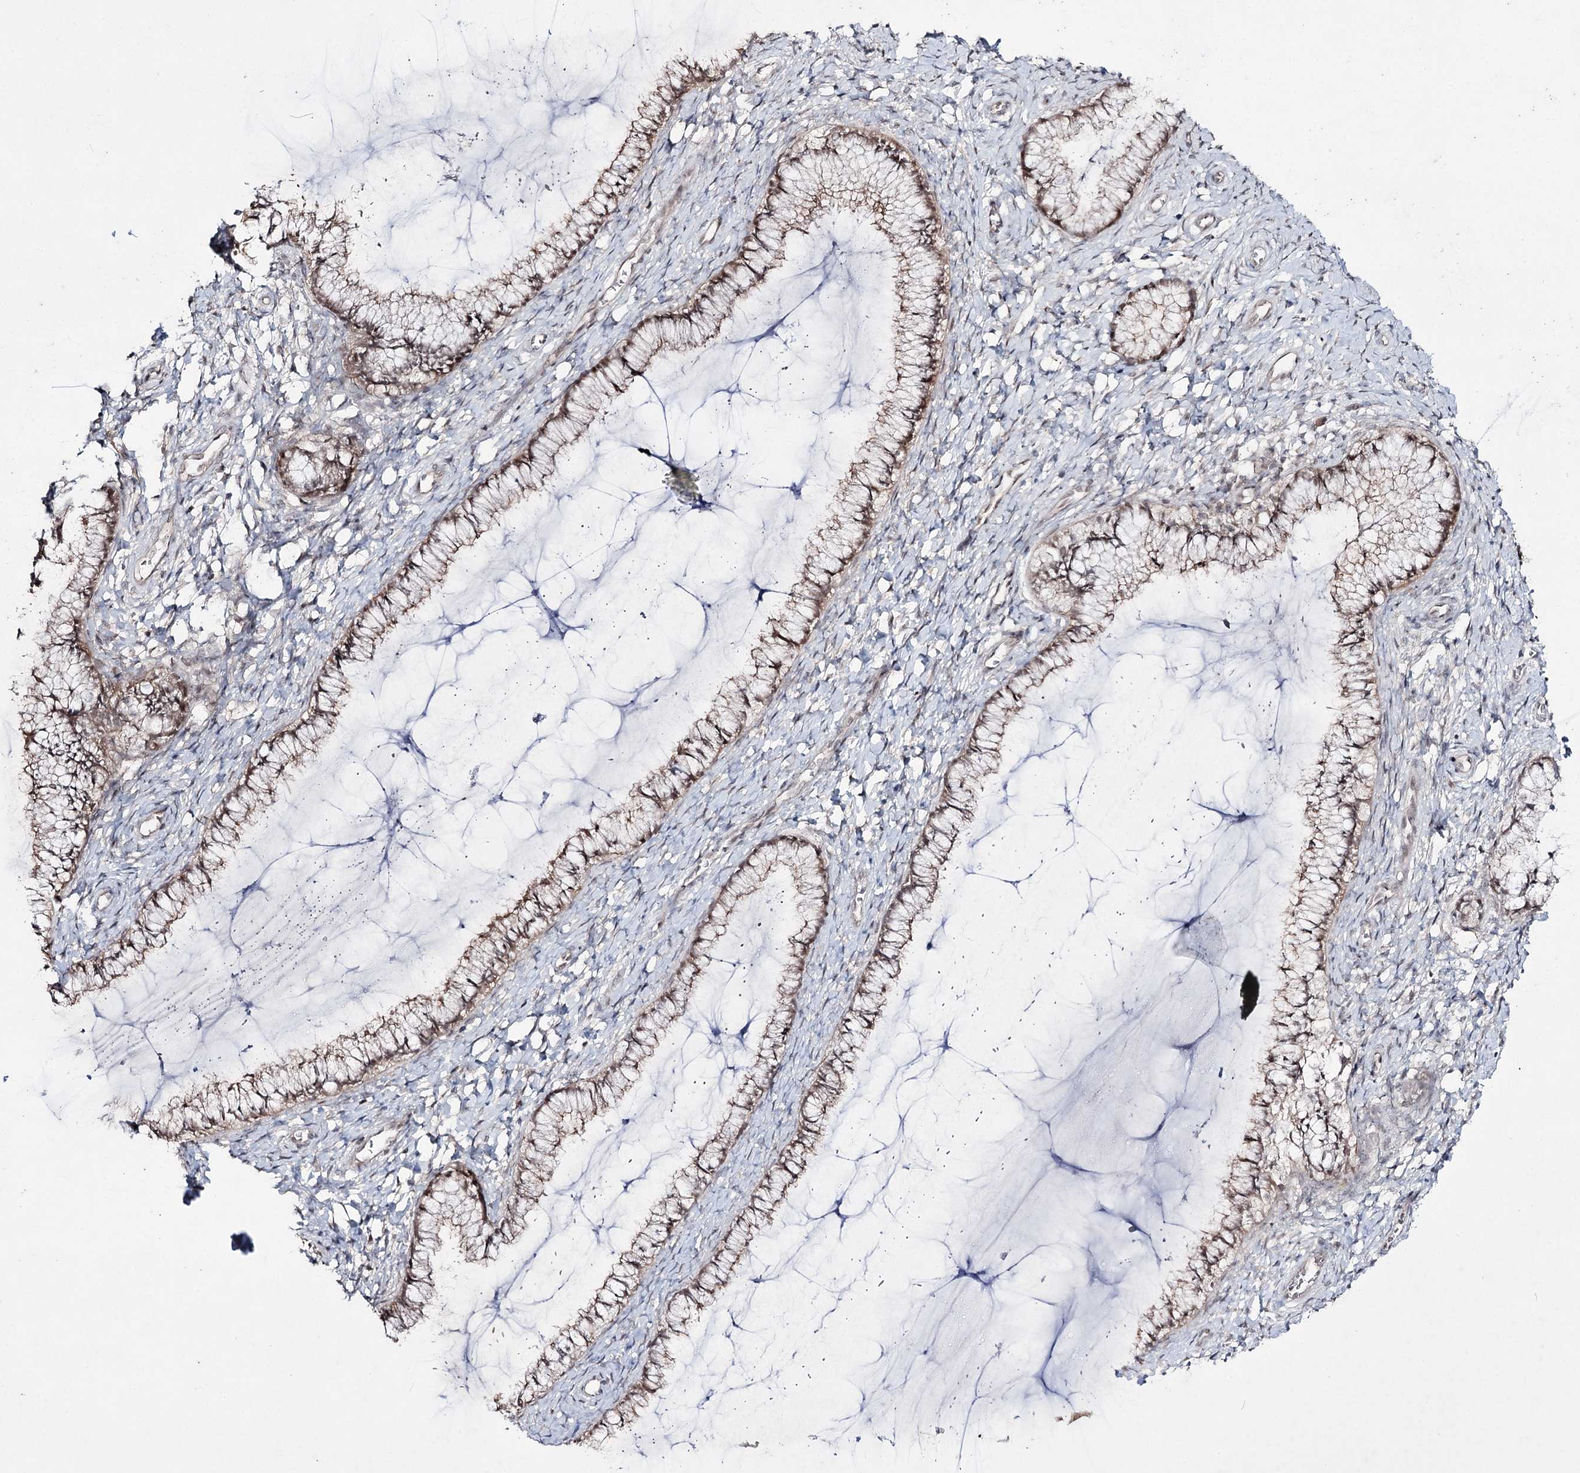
{"staining": {"intensity": "moderate", "quantity": ">75%", "location": "cytoplasmic/membranous,nuclear"}, "tissue": "cervix", "cell_type": "Glandular cells", "image_type": "normal", "snomed": [{"axis": "morphology", "description": "Normal tissue, NOS"}, {"axis": "morphology", "description": "Adenocarcinoma, NOS"}, {"axis": "topography", "description": "Cervix"}], "caption": "Normal cervix reveals moderate cytoplasmic/membranous,nuclear staining in about >75% of glandular cells, visualized by immunohistochemistry. The staining was performed using DAB (3,3'-diaminobenzidine), with brown indicating positive protein expression. Nuclei are stained blue with hematoxylin.", "gene": "HOXC11", "patient": {"sex": "female", "age": 29}}